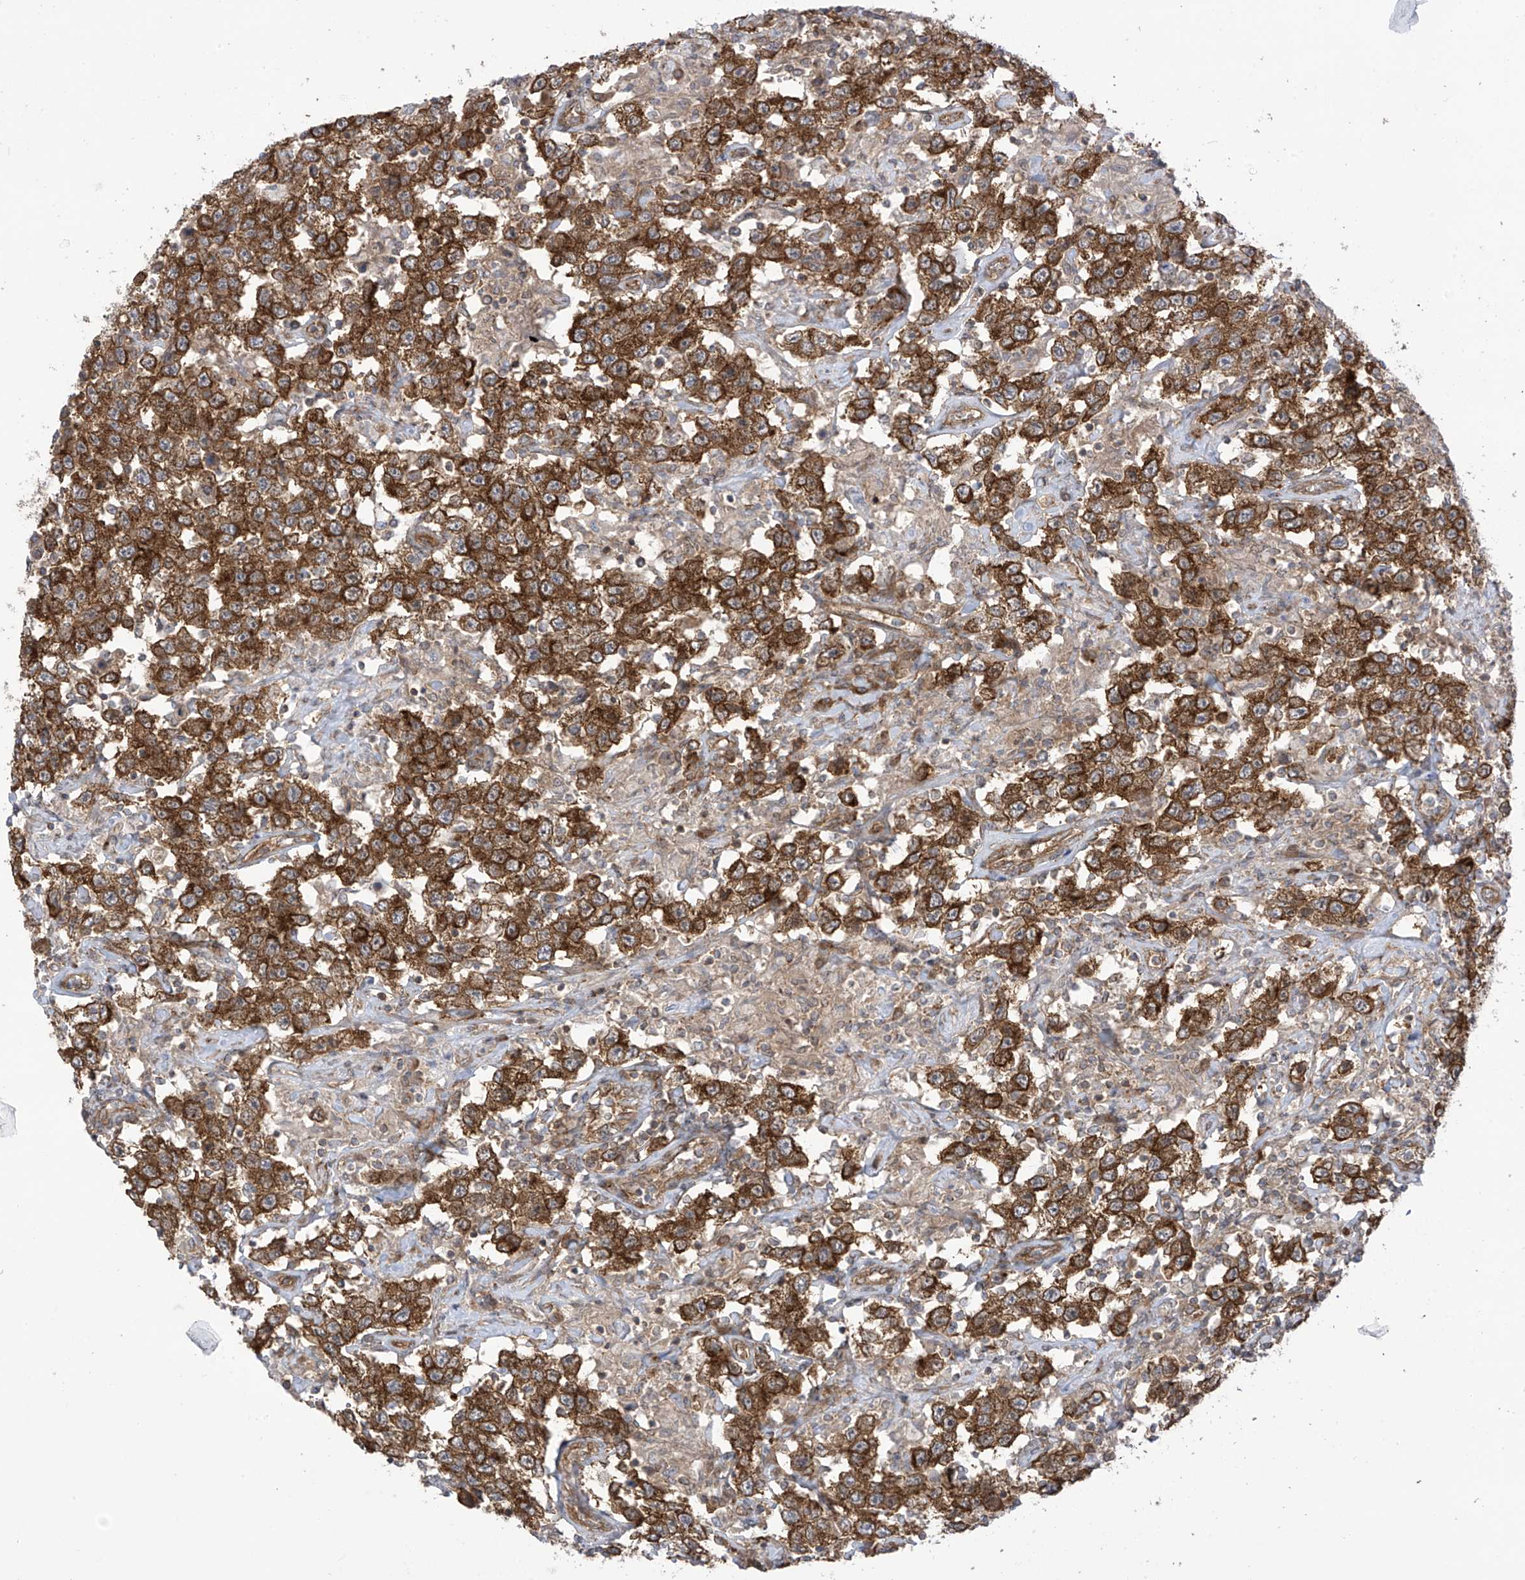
{"staining": {"intensity": "strong", "quantity": ">75%", "location": "cytoplasmic/membranous"}, "tissue": "testis cancer", "cell_type": "Tumor cells", "image_type": "cancer", "snomed": [{"axis": "morphology", "description": "Seminoma, NOS"}, {"axis": "topography", "description": "Testis"}], "caption": "Protein expression analysis of seminoma (testis) displays strong cytoplasmic/membranous expression in about >75% of tumor cells.", "gene": "REPS1", "patient": {"sex": "male", "age": 41}}